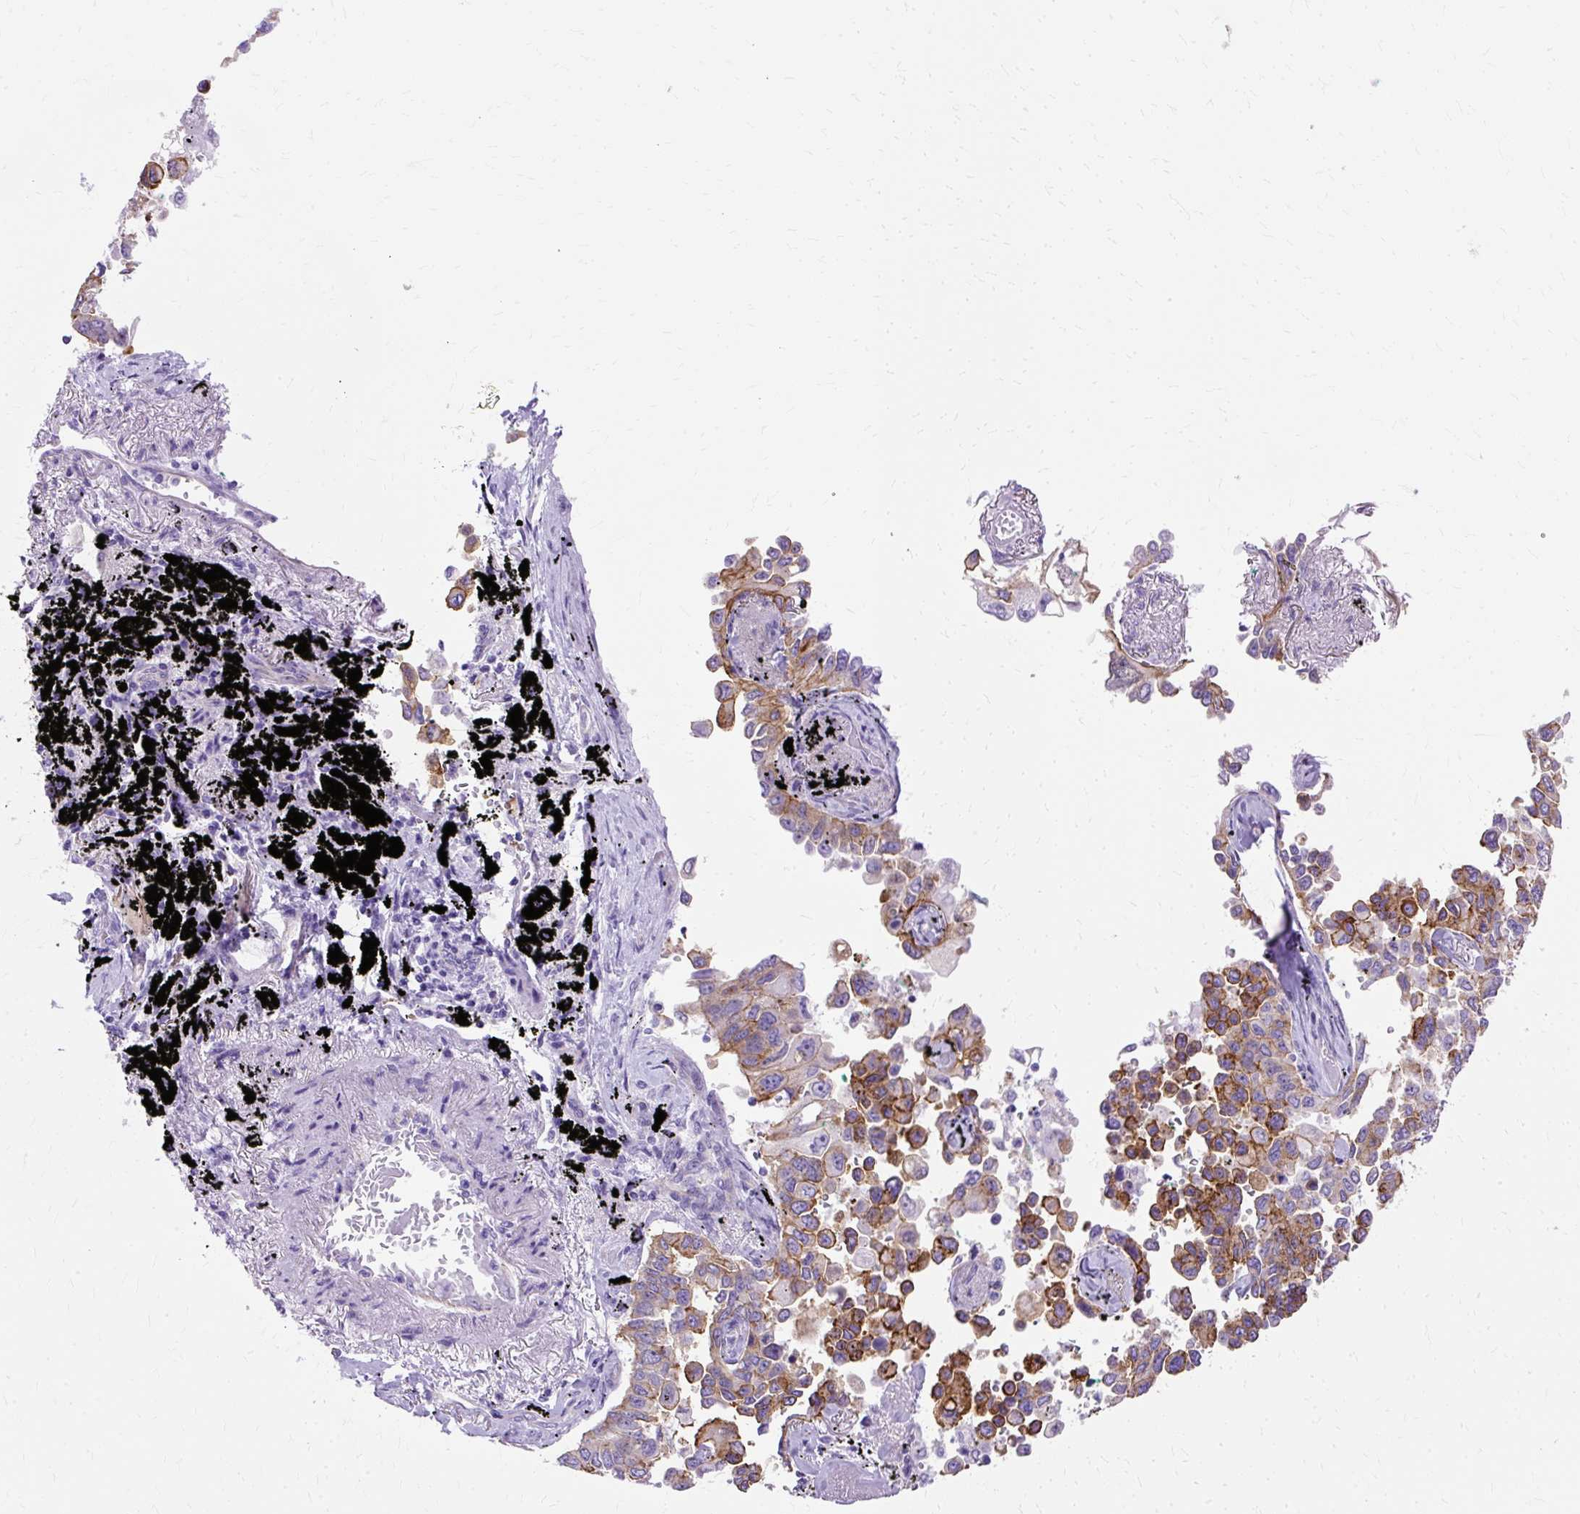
{"staining": {"intensity": "moderate", "quantity": ">75%", "location": "cytoplasmic/membranous"}, "tissue": "lung cancer", "cell_type": "Tumor cells", "image_type": "cancer", "snomed": [{"axis": "morphology", "description": "Adenocarcinoma, NOS"}, {"axis": "topography", "description": "Lung"}], "caption": "This is a micrograph of IHC staining of lung cancer (adenocarcinoma), which shows moderate expression in the cytoplasmic/membranous of tumor cells.", "gene": "MYO6", "patient": {"sex": "female", "age": 67}}